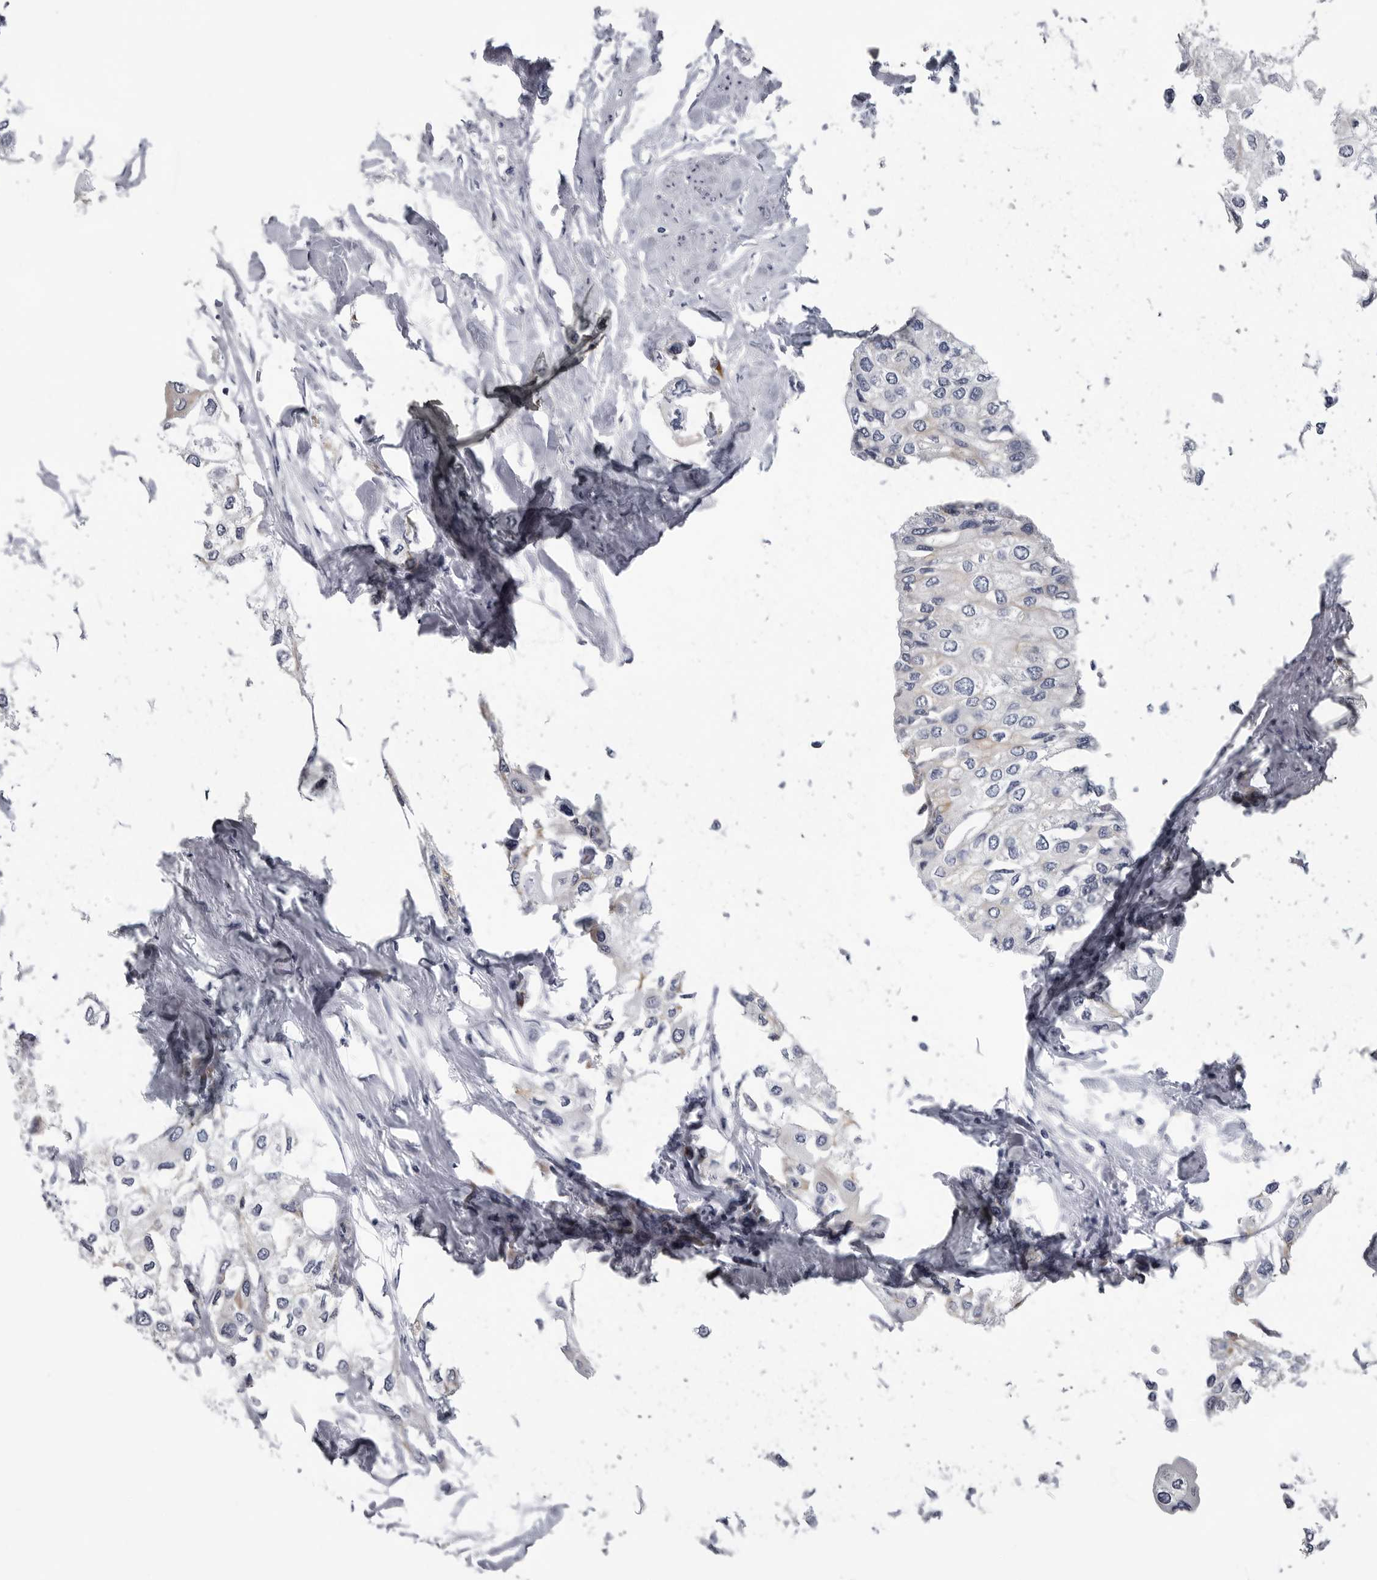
{"staining": {"intensity": "weak", "quantity": "<25%", "location": "cytoplasmic/membranous"}, "tissue": "urothelial cancer", "cell_type": "Tumor cells", "image_type": "cancer", "snomed": [{"axis": "morphology", "description": "Urothelial carcinoma, High grade"}, {"axis": "topography", "description": "Urinary bladder"}], "caption": "An immunohistochemistry (IHC) image of high-grade urothelial carcinoma is shown. There is no staining in tumor cells of high-grade urothelial carcinoma.", "gene": "MYOC", "patient": {"sex": "male", "age": 64}}